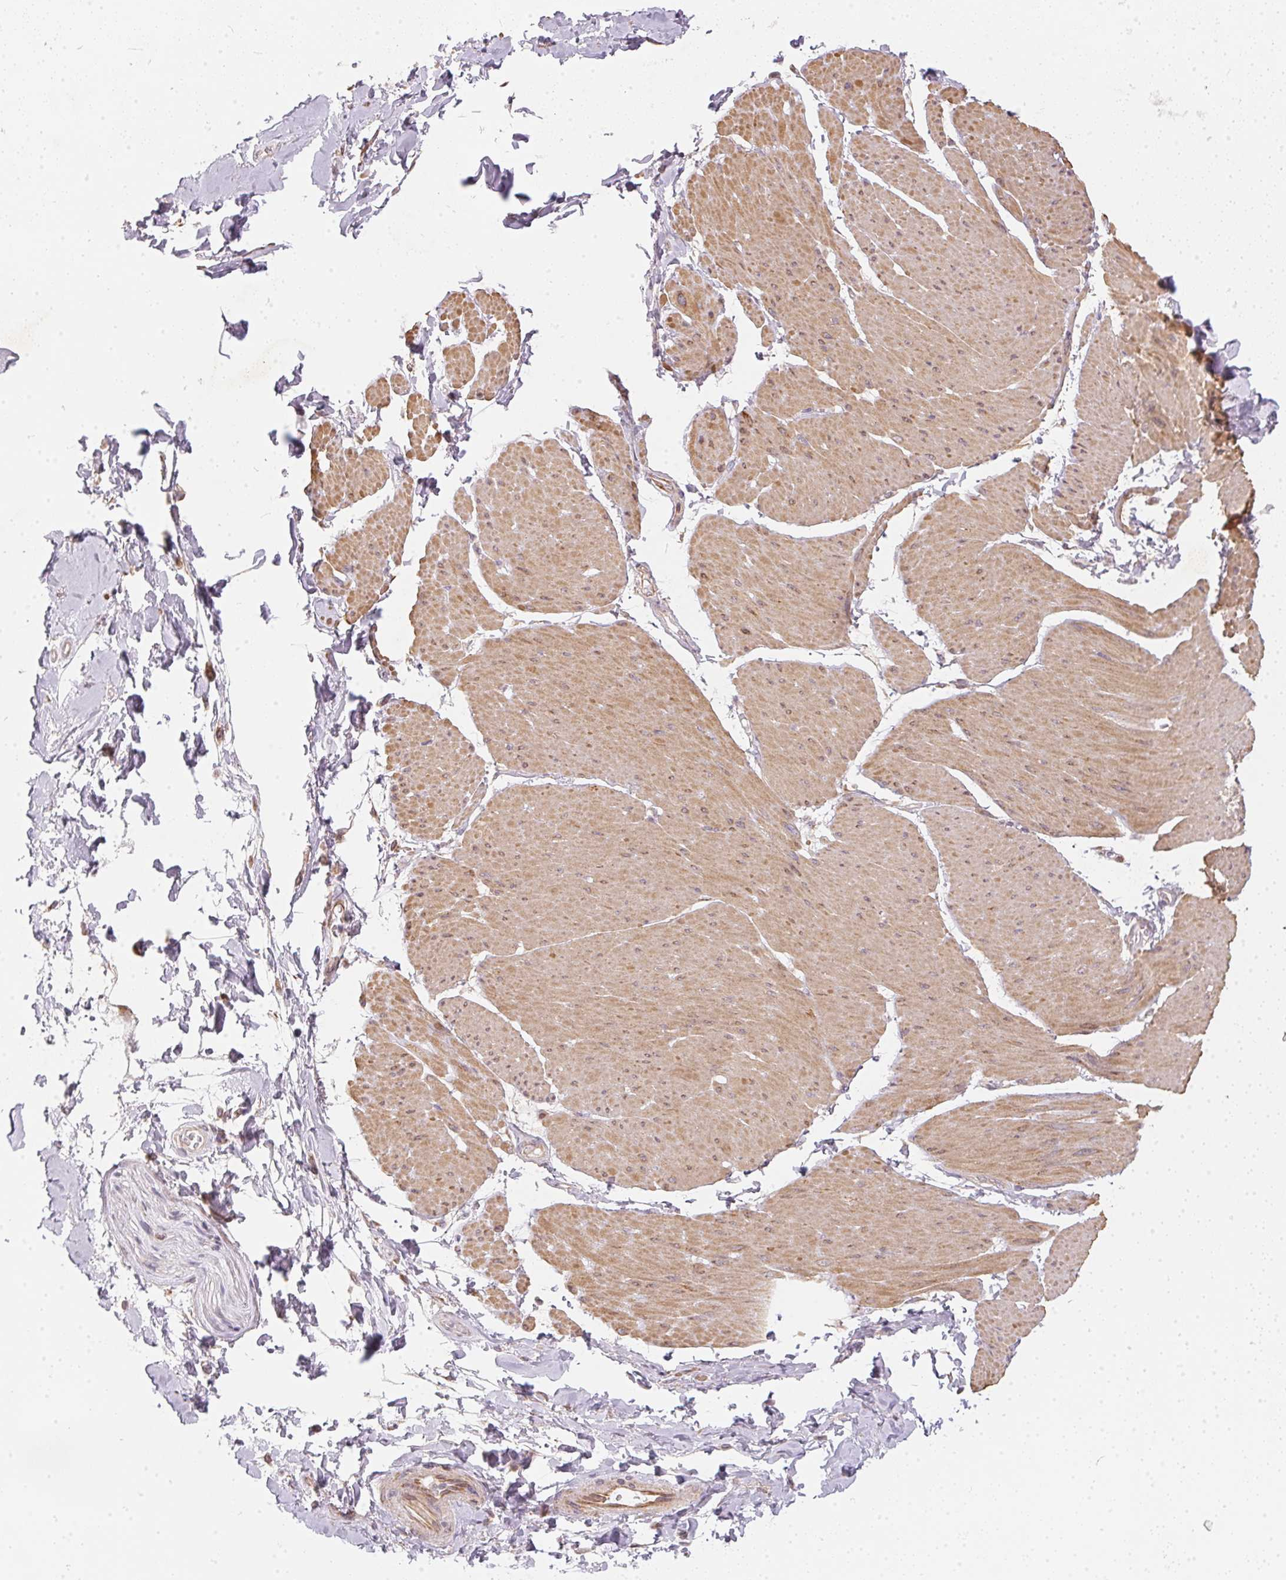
{"staining": {"intensity": "weak", "quantity": "<25%", "location": "cytoplasmic/membranous"}, "tissue": "adipose tissue", "cell_type": "Adipocytes", "image_type": "normal", "snomed": [{"axis": "morphology", "description": "Normal tissue, NOS"}, {"axis": "topography", "description": "Urinary bladder"}, {"axis": "topography", "description": "Peripheral nerve tissue"}], "caption": "Adipose tissue stained for a protein using IHC demonstrates no positivity adipocytes.", "gene": "VWA5B2", "patient": {"sex": "female", "age": 60}}